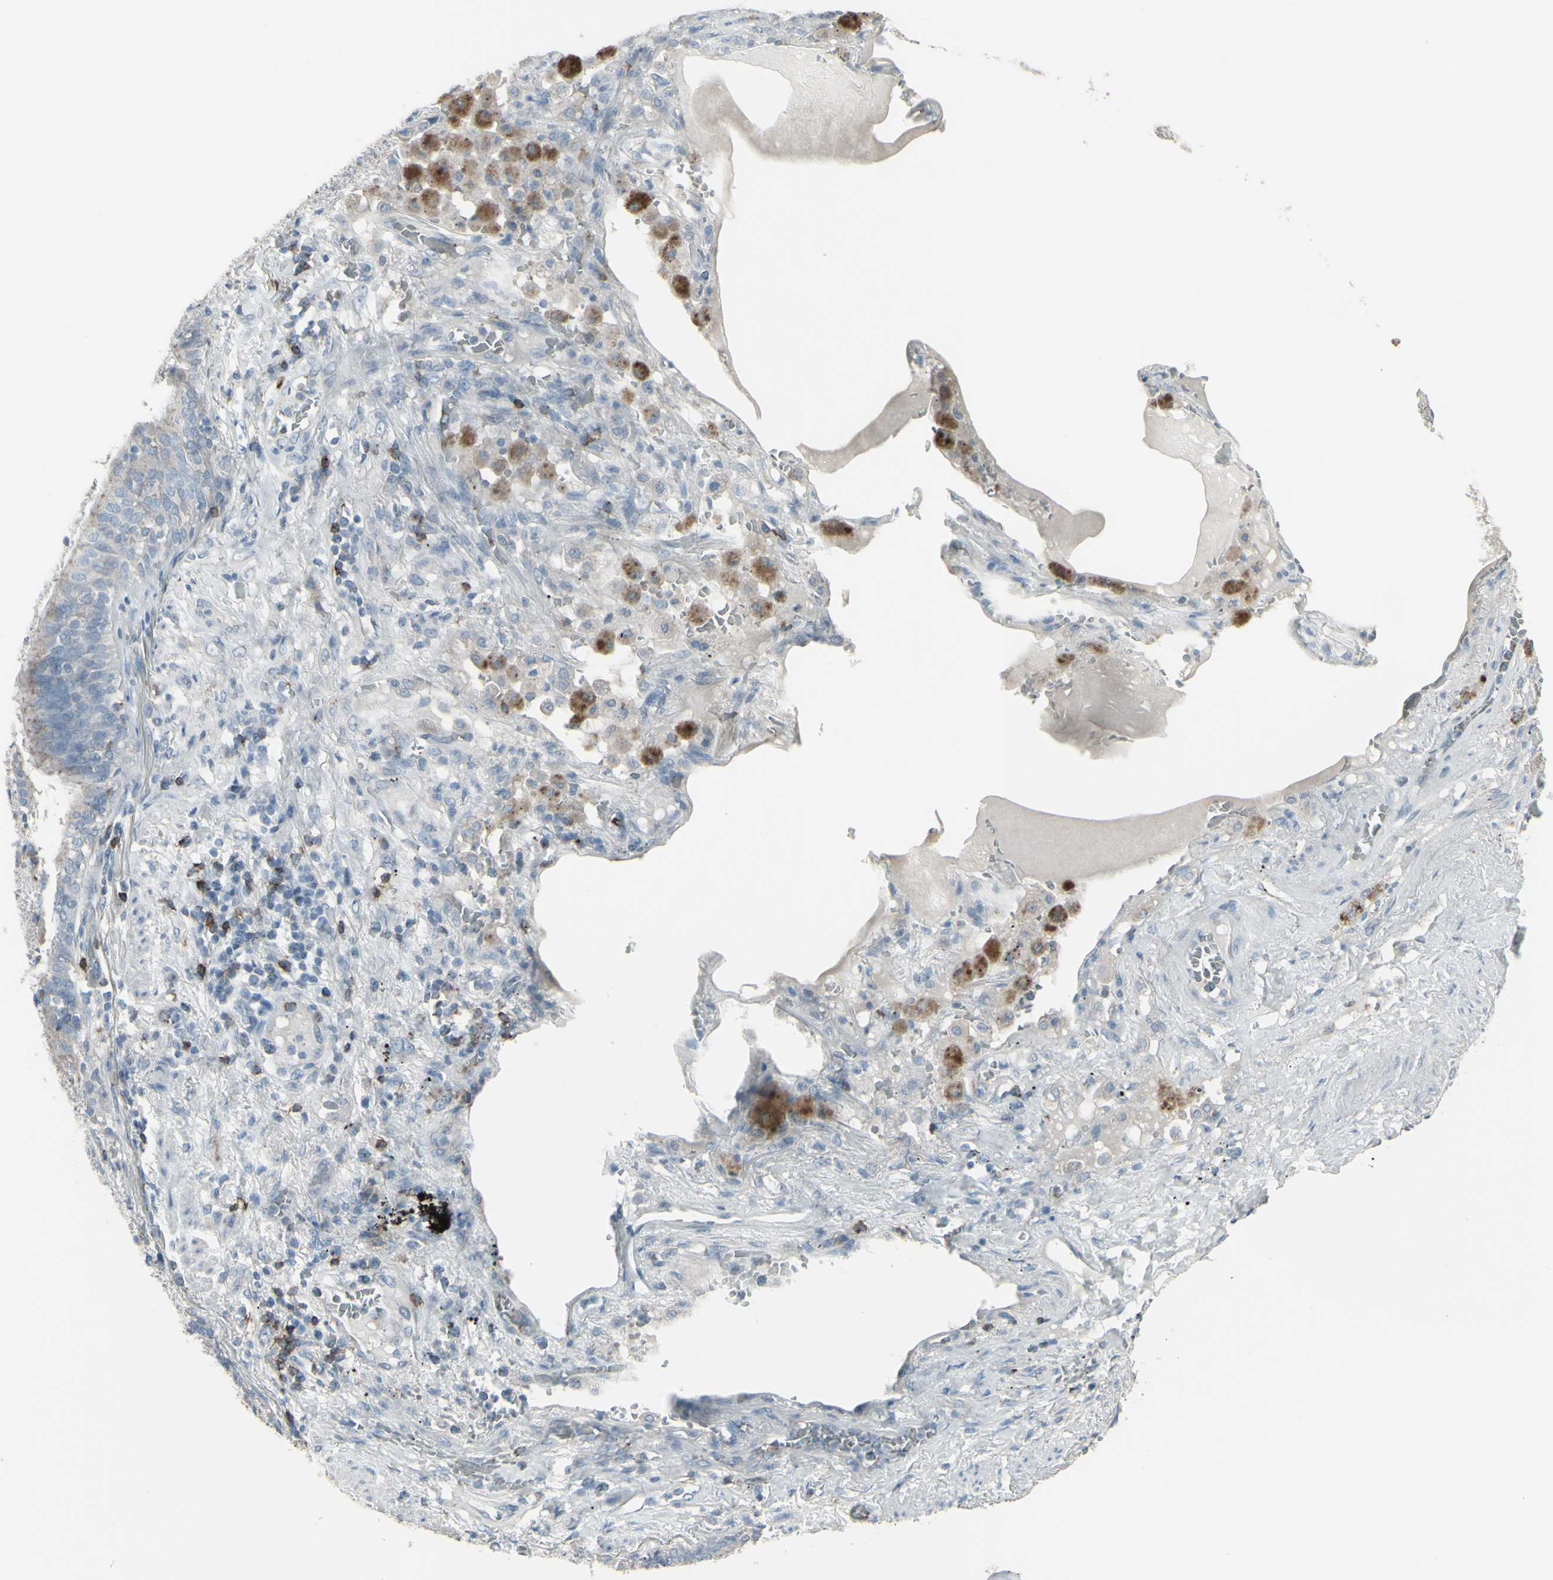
{"staining": {"intensity": "weak", "quantity": "<25%", "location": "cytoplasmic/membranous"}, "tissue": "lung cancer", "cell_type": "Tumor cells", "image_type": "cancer", "snomed": [{"axis": "morphology", "description": "Squamous cell carcinoma, NOS"}, {"axis": "topography", "description": "Lung"}], "caption": "Immunohistochemistry (IHC) photomicrograph of squamous cell carcinoma (lung) stained for a protein (brown), which reveals no expression in tumor cells.", "gene": "CD79B", "patient": {"sex": "male", "age": 57}}